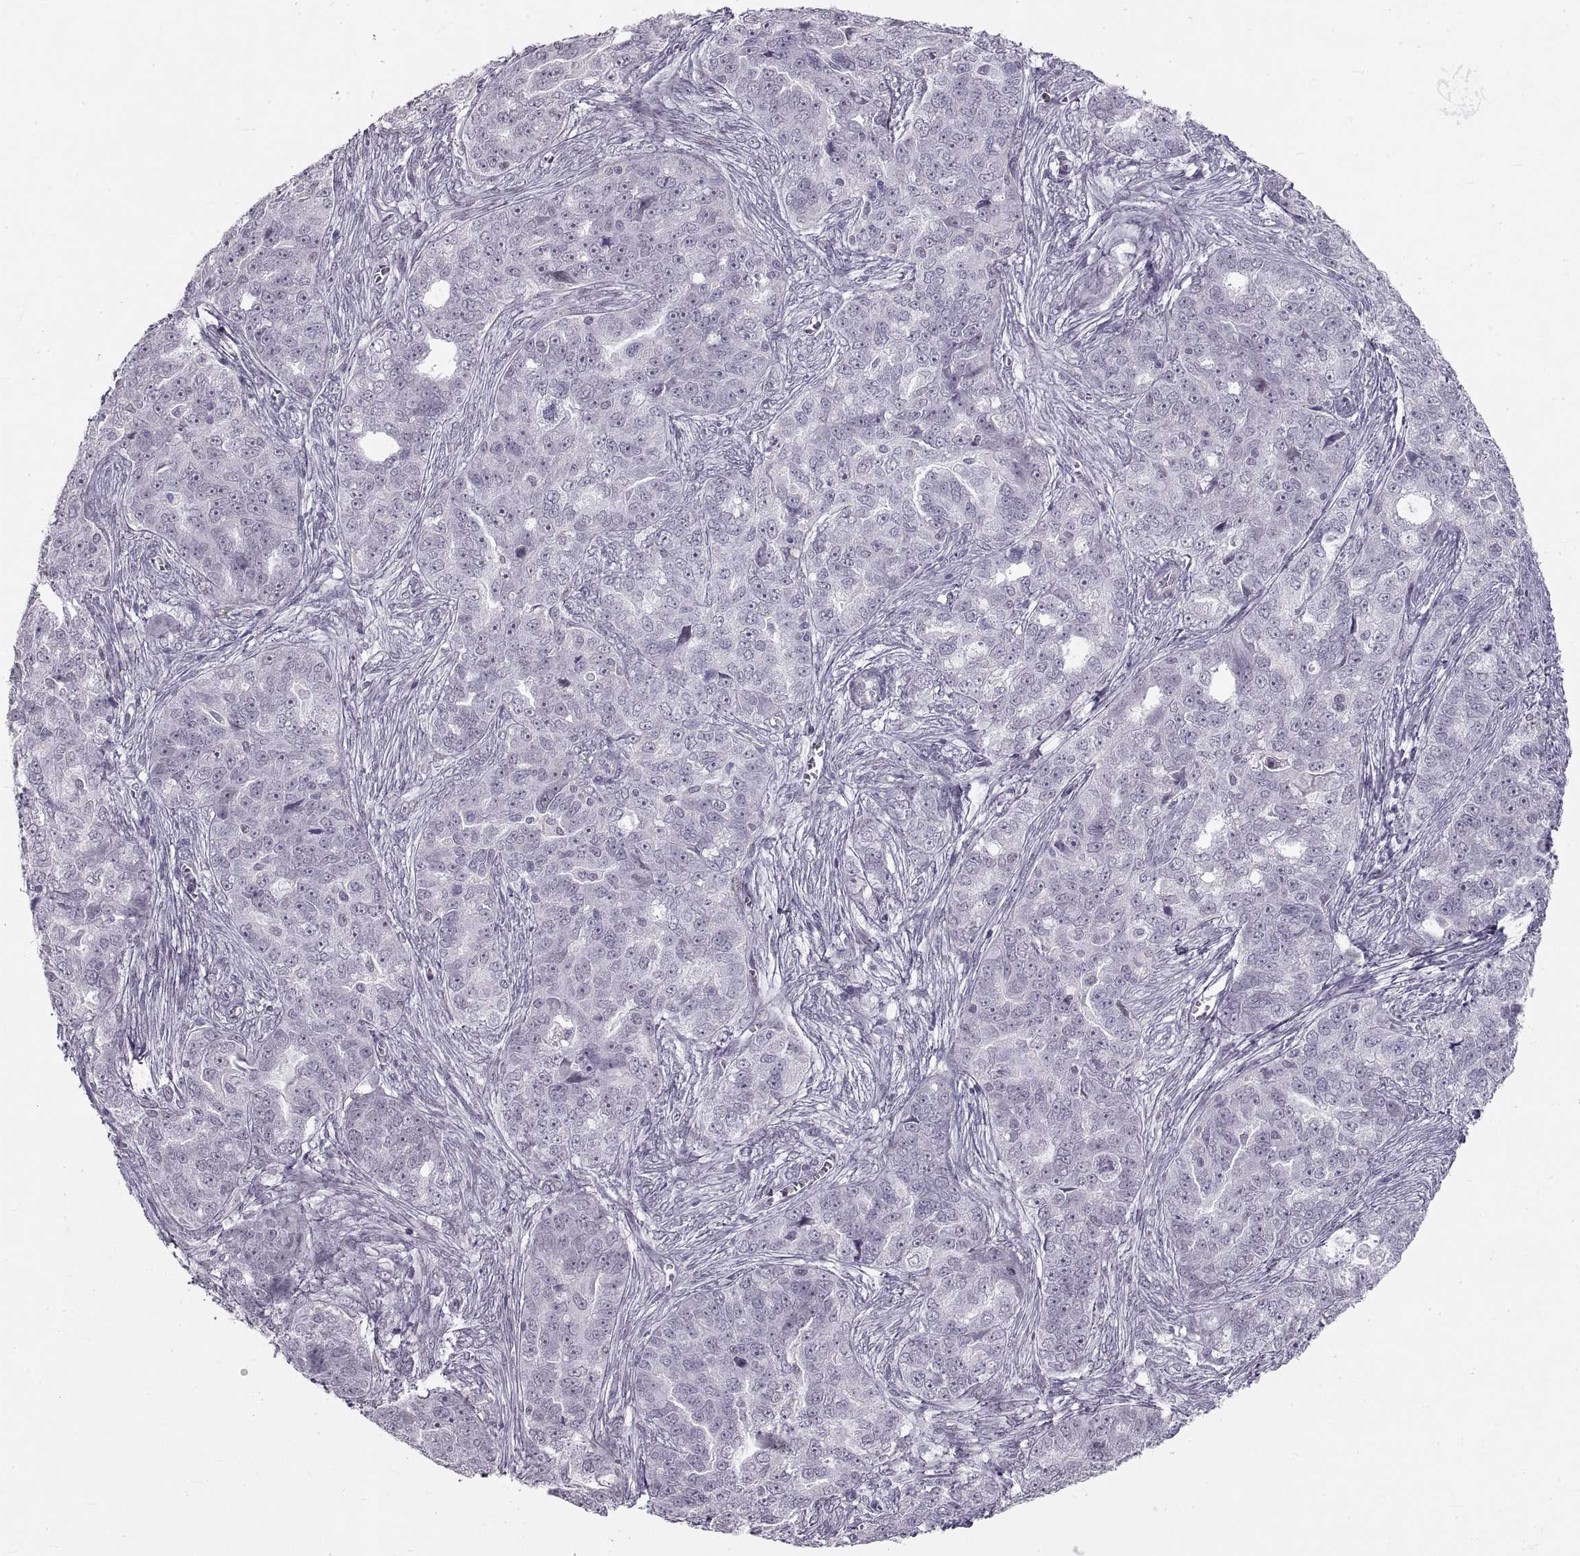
{"staining": {"intensity": "negative", "quantity": "none", "location": "none"}, "tissue": "ovarian cancer", "cell_type": "Tumor cells", "image_type": "cancer", "snomed": [{"axis": "morphology", "description": "Cystadenocarcinoma, serous, NOS"}, {"axis": "topography", "description": "Ovary"}], "caption": "The image shows no significant expression in tumor cells of ovarian serous cystadenocarcinoma.", "gene": "NANOS3", "patient": {"sex": "female", "age": 51}}